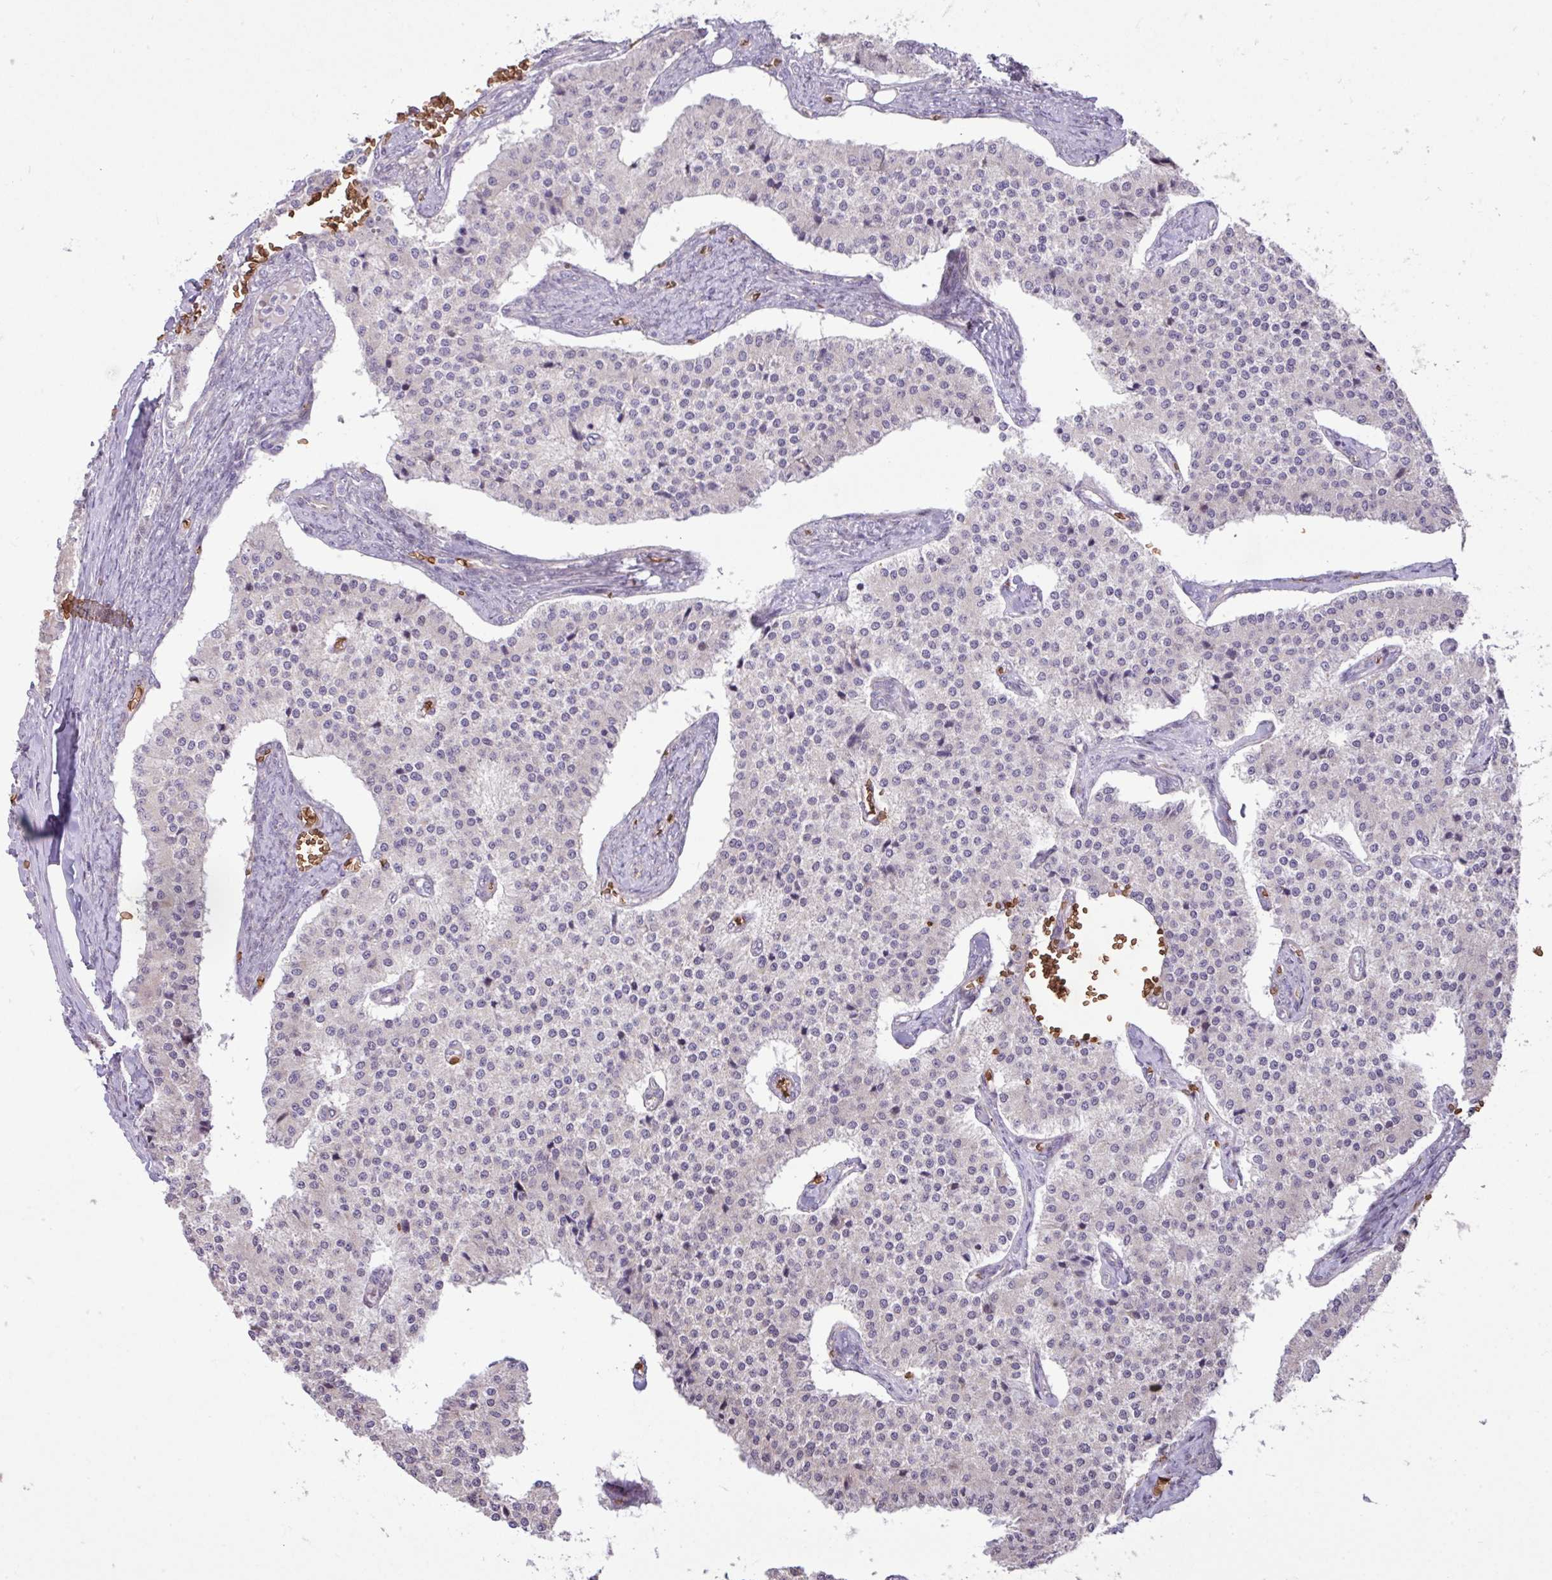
{"staining": {"intensity": "negative", "quantity": "none", "location": "none"}, "tissue": "carcinoid", "cell_type": "Tumor cells", "image_type": "cancer", "snomed": [{"axis": "morphology", "description": "Carcinoid, malignant, NOS"}, {"axis": "topography", "description": "Colon"}], "caption": "Immunohistochemical staining of human carcinoid shows no significant expression in tumor cells.", "gene": "RAD21L1", "patient": {"sex": "female", "age": 52}}